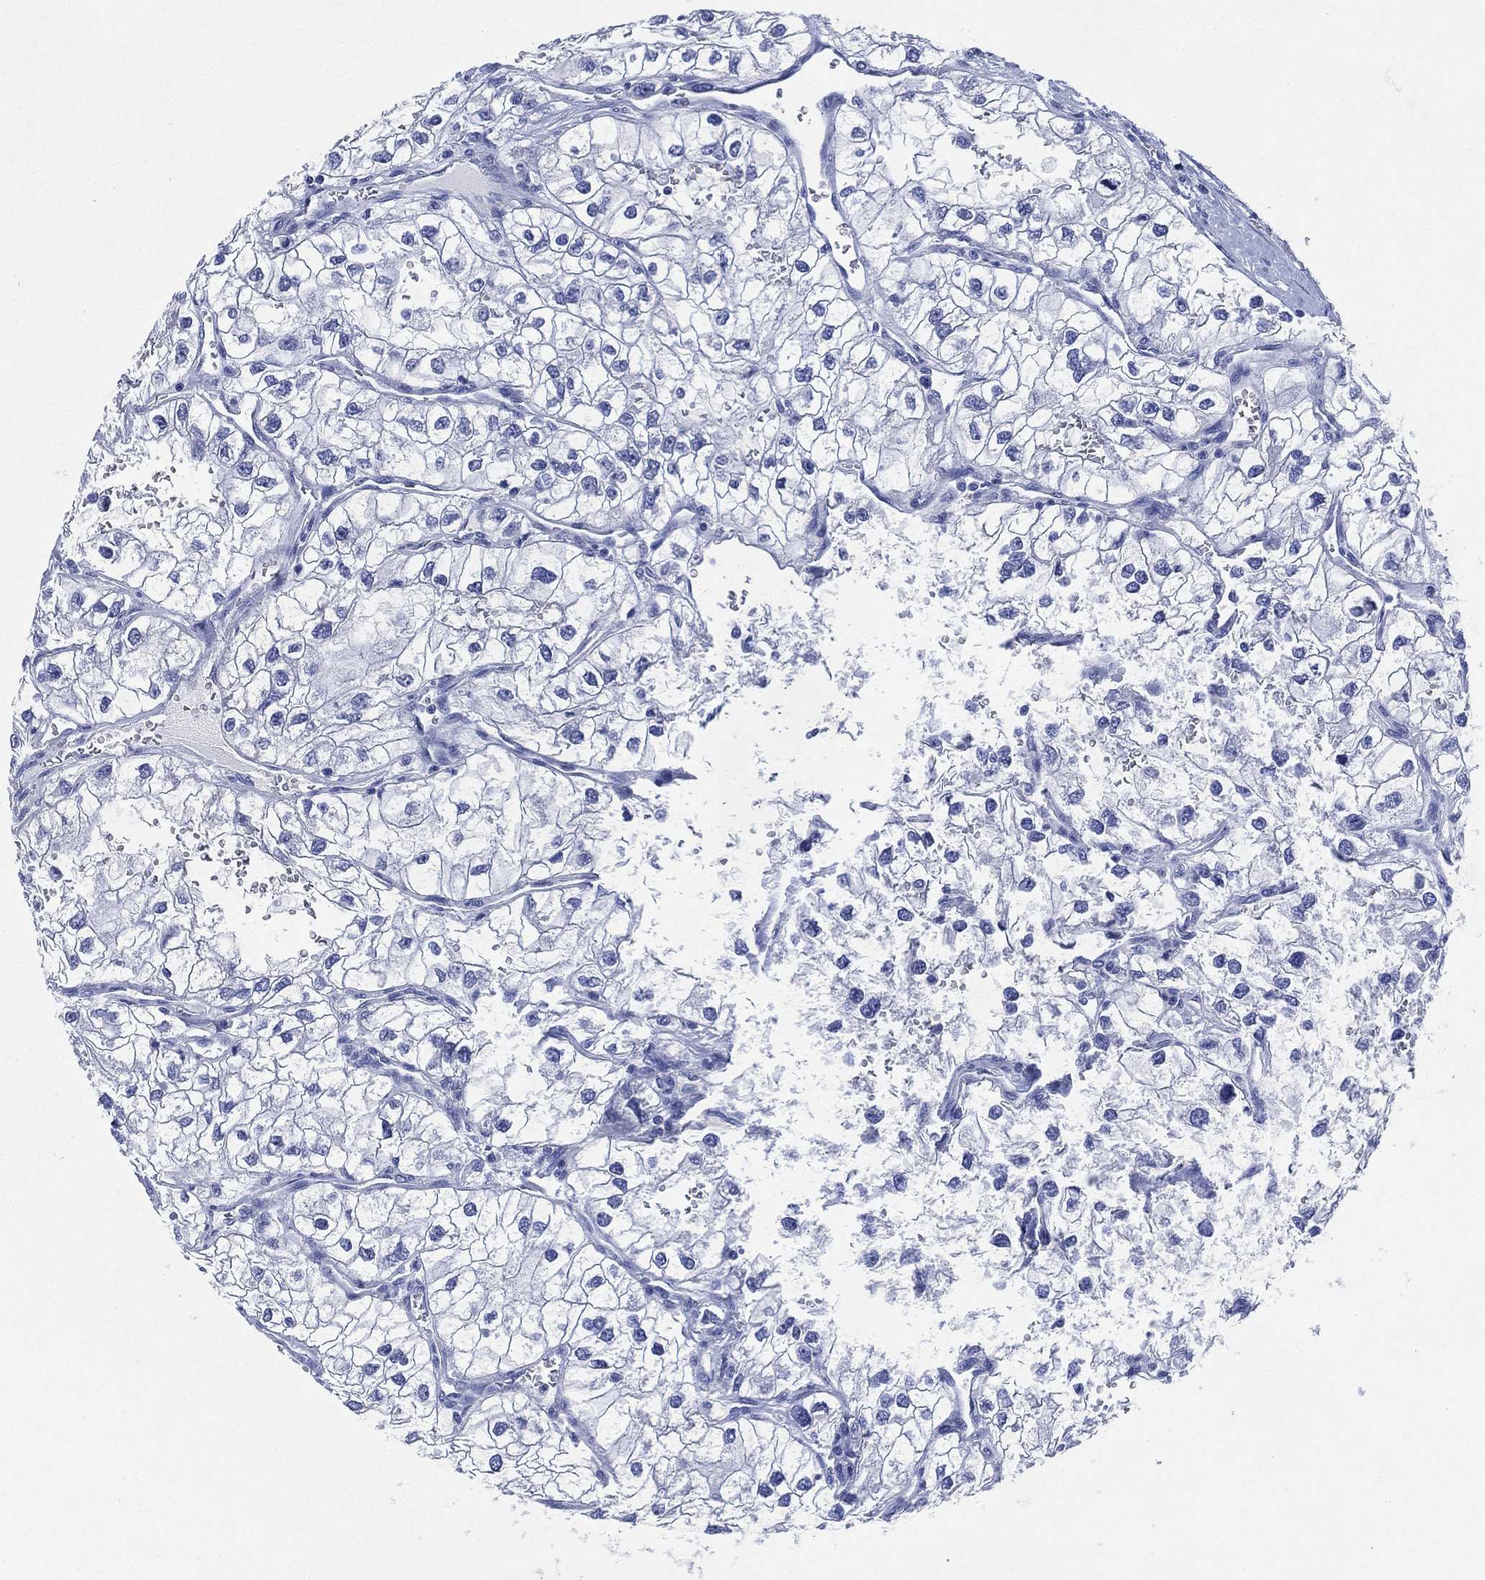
{"staining": {"intensity": "negative", "quantity": "none", "location": "none"}, "tissue": "renal cancer", "cell_type": "Tumor cells", "image_type": "cancer", "snomed": [{"axis": "morphology", "description": "Adenocarcinoma, NOS"}, {"axis": "topography", "description": "Kidney"}], "caption": "An image of renal cancer stained for a protein displays no brown staining in tumor cells. The staining is performed using DAB brown chromogen with nuclei counter-stained in using hematoxylin.", "gene": "SIGLECL1", "patient": {"sex": "male", "age": 59}}